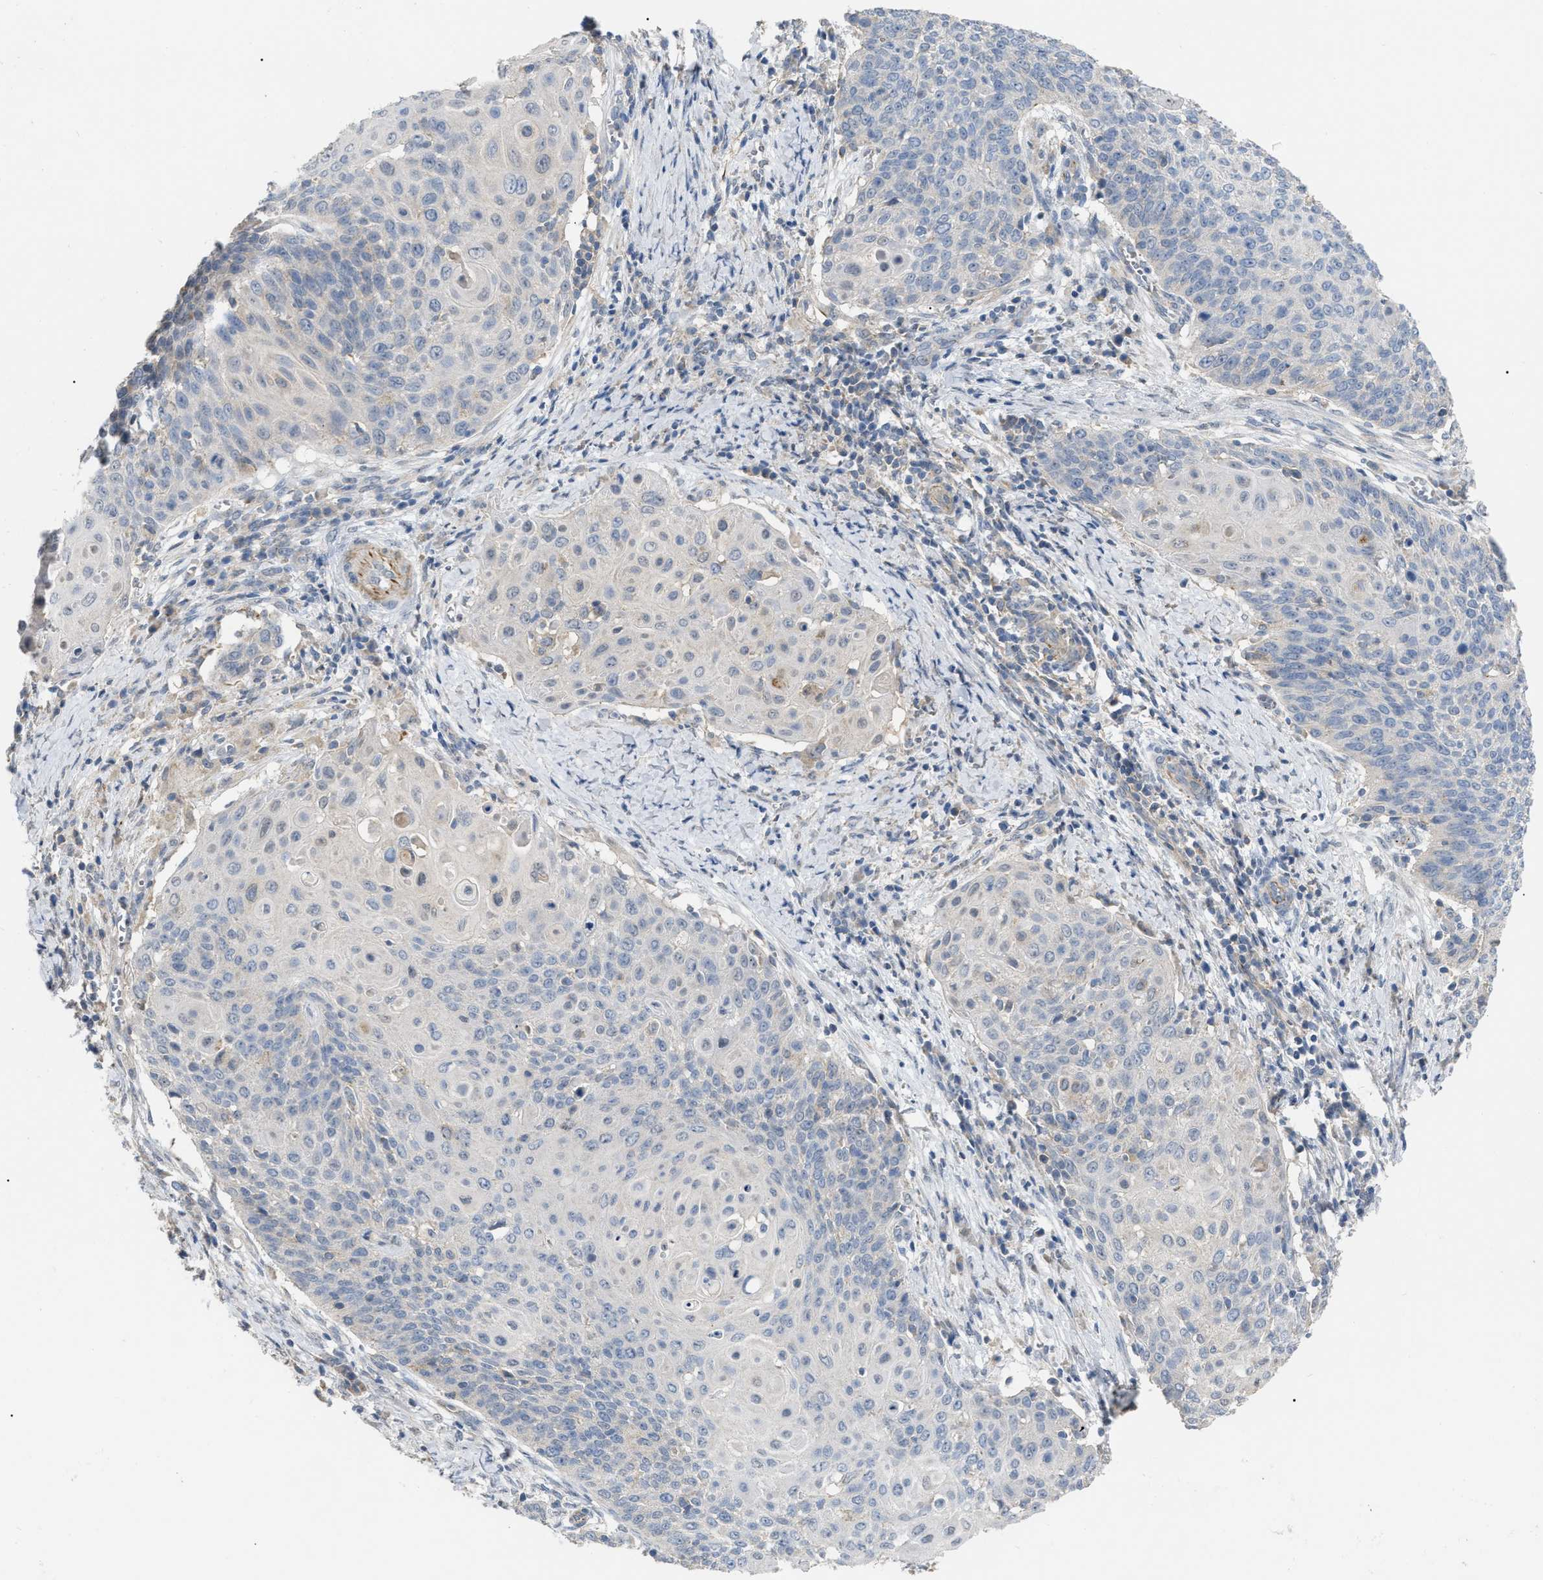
{"staining": {"intensity": "negative", "quantity": "none", "location": "none"}, "tissue": "cervical cancer", "cell_type": "Tumor cells", "image_type": "cancer", "snomed": [{"axis": "morphology", "description": "Squamous cell carcinoma, NOS"}, {"axis": "topography", "description": "Cervix"}], "caption": "Immunohistochemistry (IHC) photomicrograph of human cervical cancer (squamous cell carcinoma) stained for a protein (brown), which reveals no staining in tumor cells. Brightfield microscopy of IHC stained with DAB (brown) and hematoxylin (blue), captured at high magnification.", "gene": "DHX58", "patient": {"sex": "female", "age": 39}}